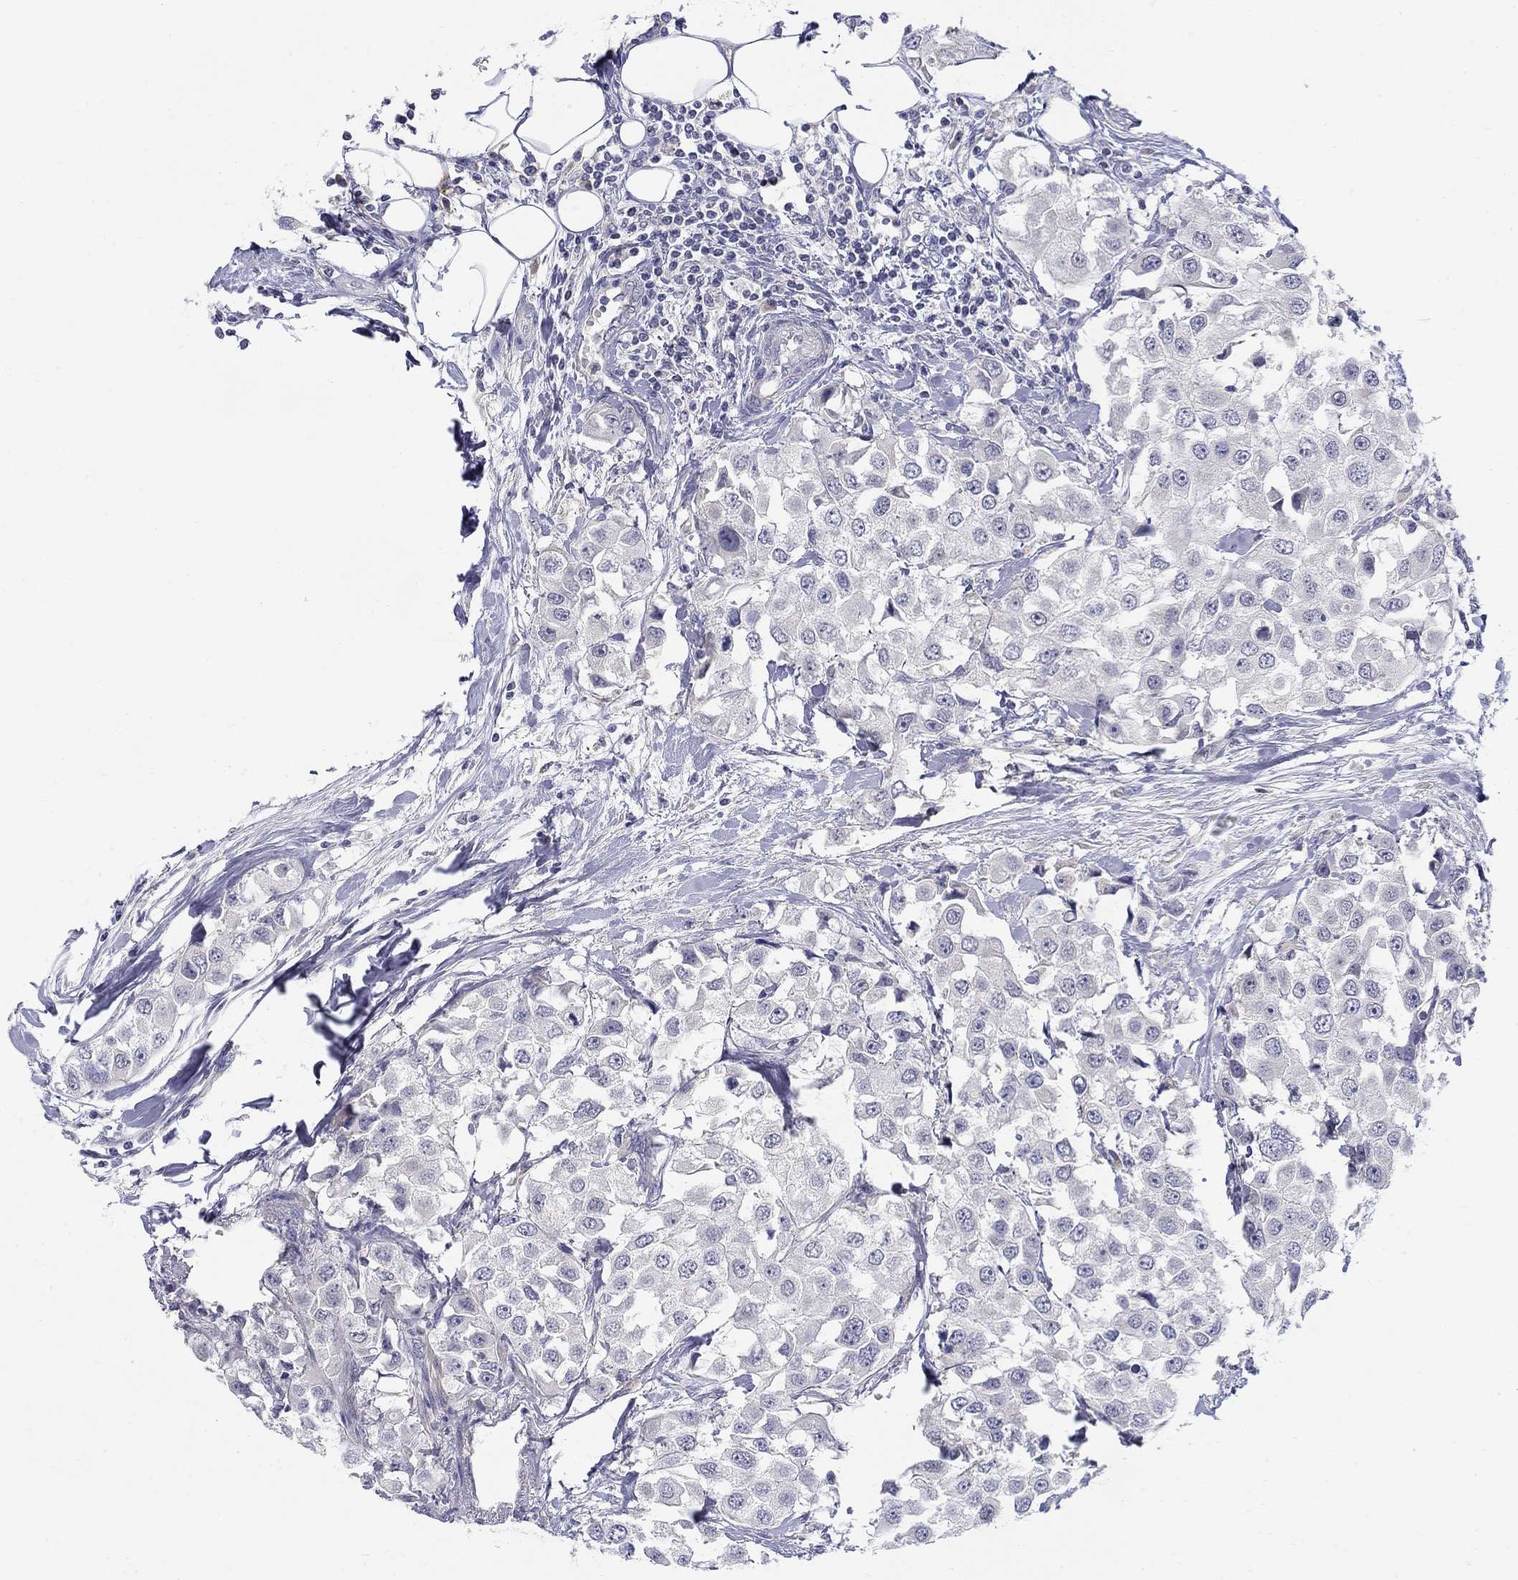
{"staining": {"intensity": "negative", "quantity": "none", "location": "none"}, "tissue": "urothelial cancer", "cell_type": "Tumor cells", "image_type": "cancer", "snomed": [{"axis": "morphology", "description": "Urothelial carcinoma, High grade"}, {"axis": "topography", "description": "Urinary bladder"}], "caption": "Immunohistochemical staining of human urothelial cancer shows no significant expression in tumor cells.", "gene": "ABCA4", "patient": {"sex": "female", "age": 64}}